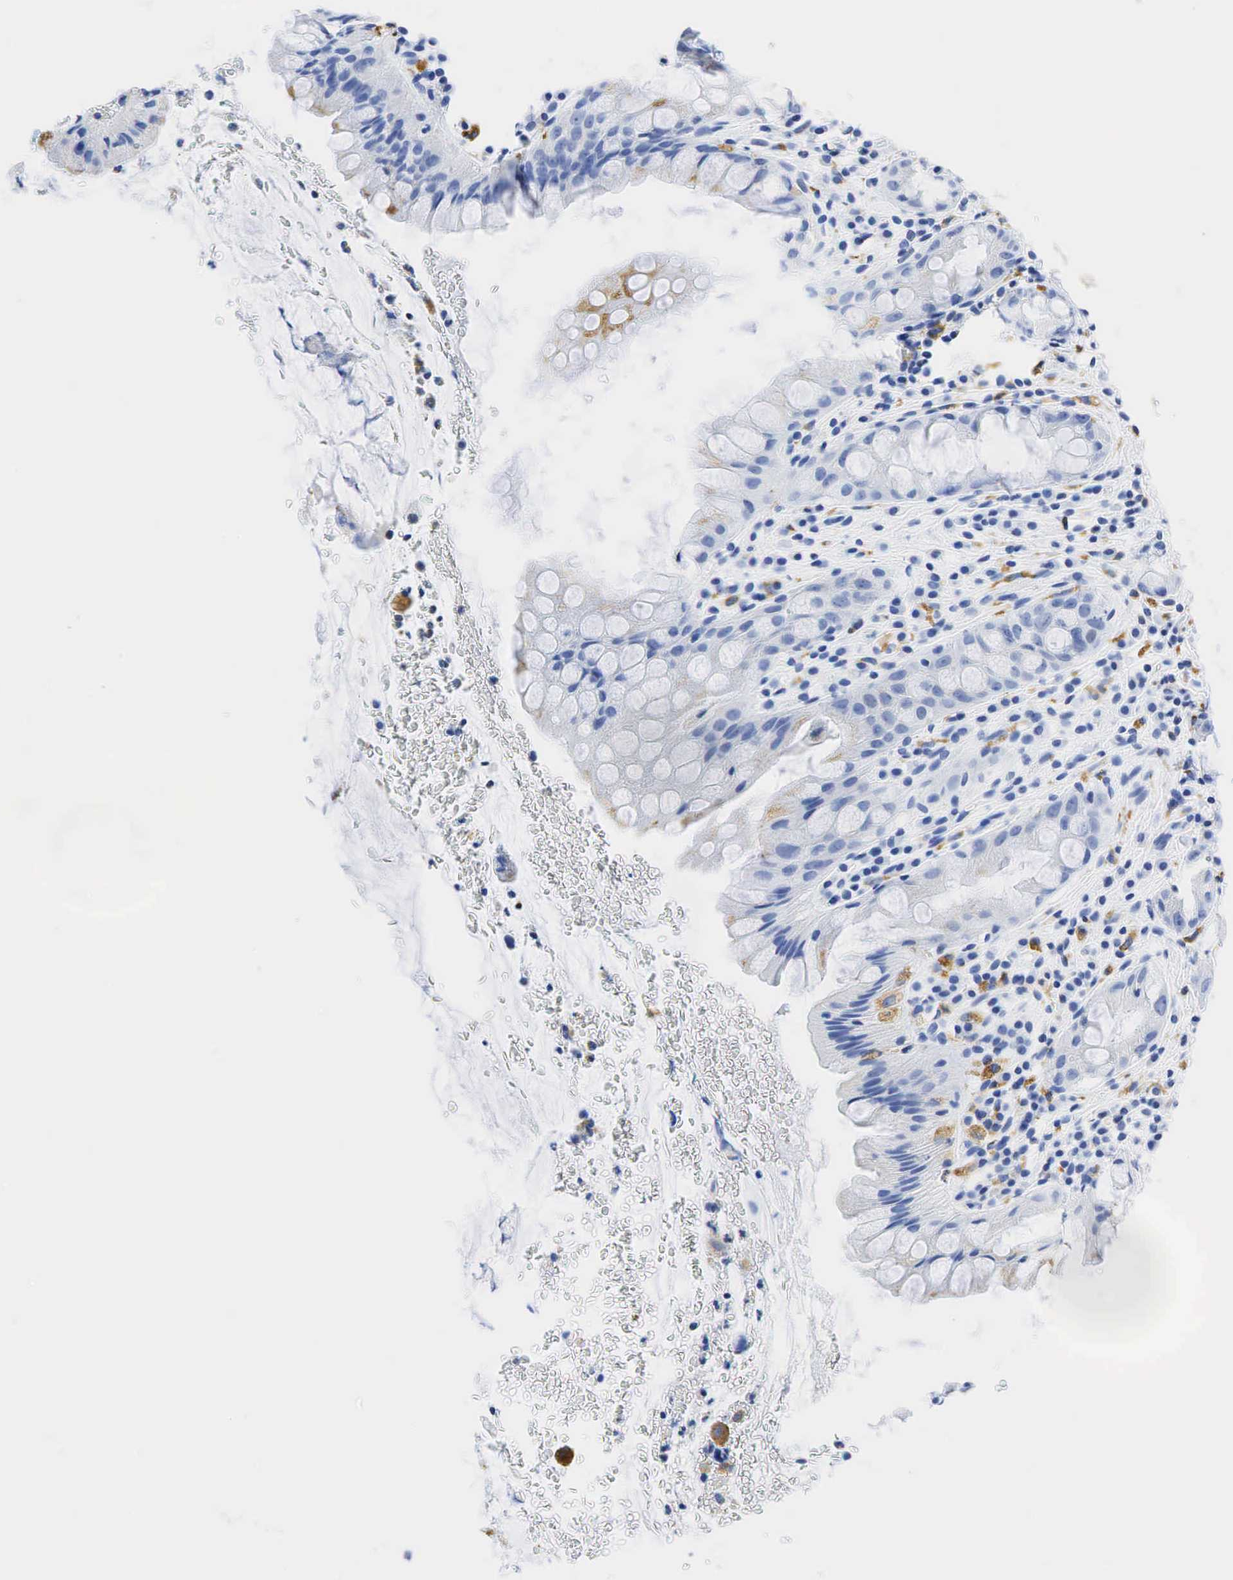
{"staining": {"intensity": "negative", "quantity": "none", "location": "none"}, "tissue": "rectum", "cell_type": "Glandular cells", "image_type": "normal", "snomed": [{"axis": "morphology", "description": "Normal tissue, NOS"}, {"axis": "topography", "description": "Rectum"}], "caption": "Immunohistochemistry (IHC) image of benign human rectum stained for a protein (brown), which exhibits no positivity in glandular cells.", "gene": "CD68", "patient": {"sex": "male", "age": 65}}